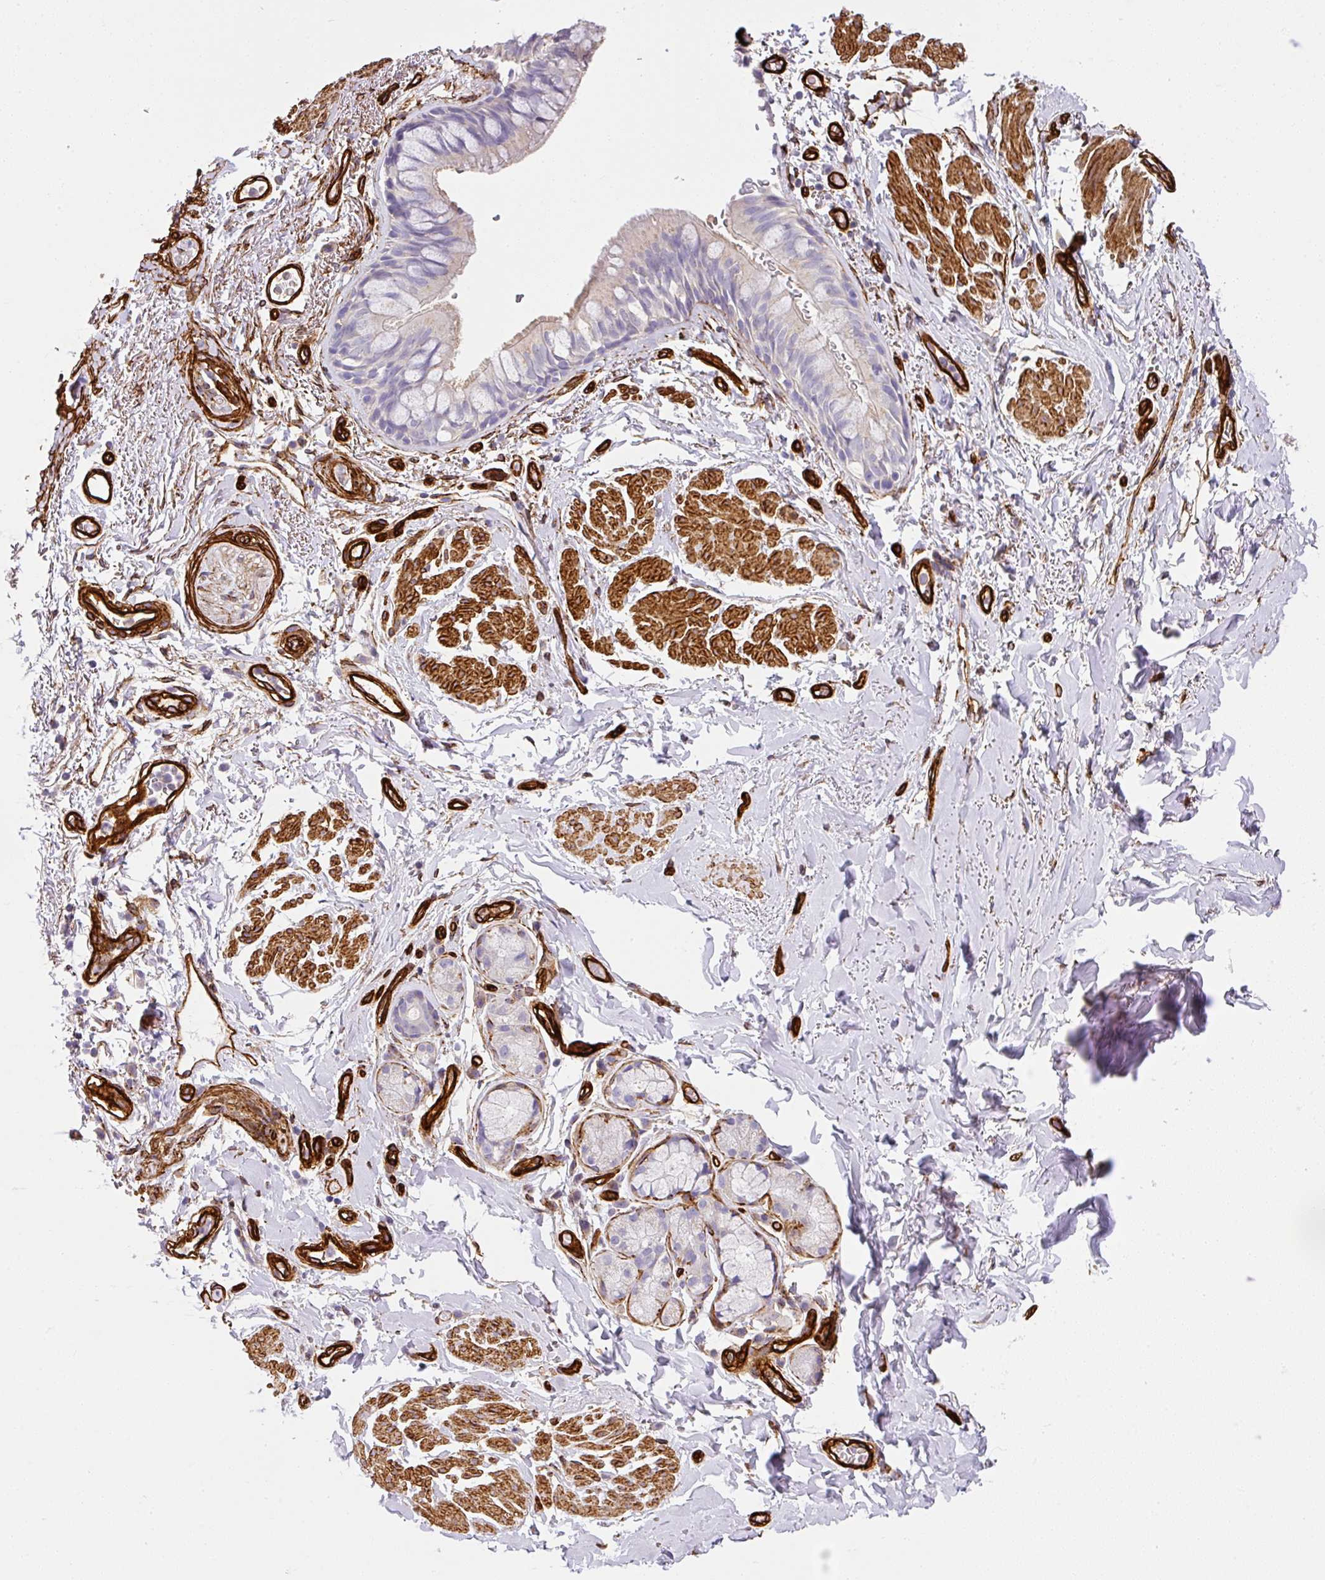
{"staining": {"intensity": "negative", "quantity": "none", "location": "none"}, "tissue": "bronchus", "cell_type": "Respiratory epithelial cells", "image_type": "normal", "snomed": [{"axis": "morphology", "description": "Normal tissue, NOS"}, {"axis": "topography", "description": "Bronchus"}], "caption": "An IHC histopathology image of unremarkable bronchus is shown. There is no staining in respiratory epithelial cells of bronchus.", "gene": "SLC25A17", "patient": {"sex": "male", "age": 67}}